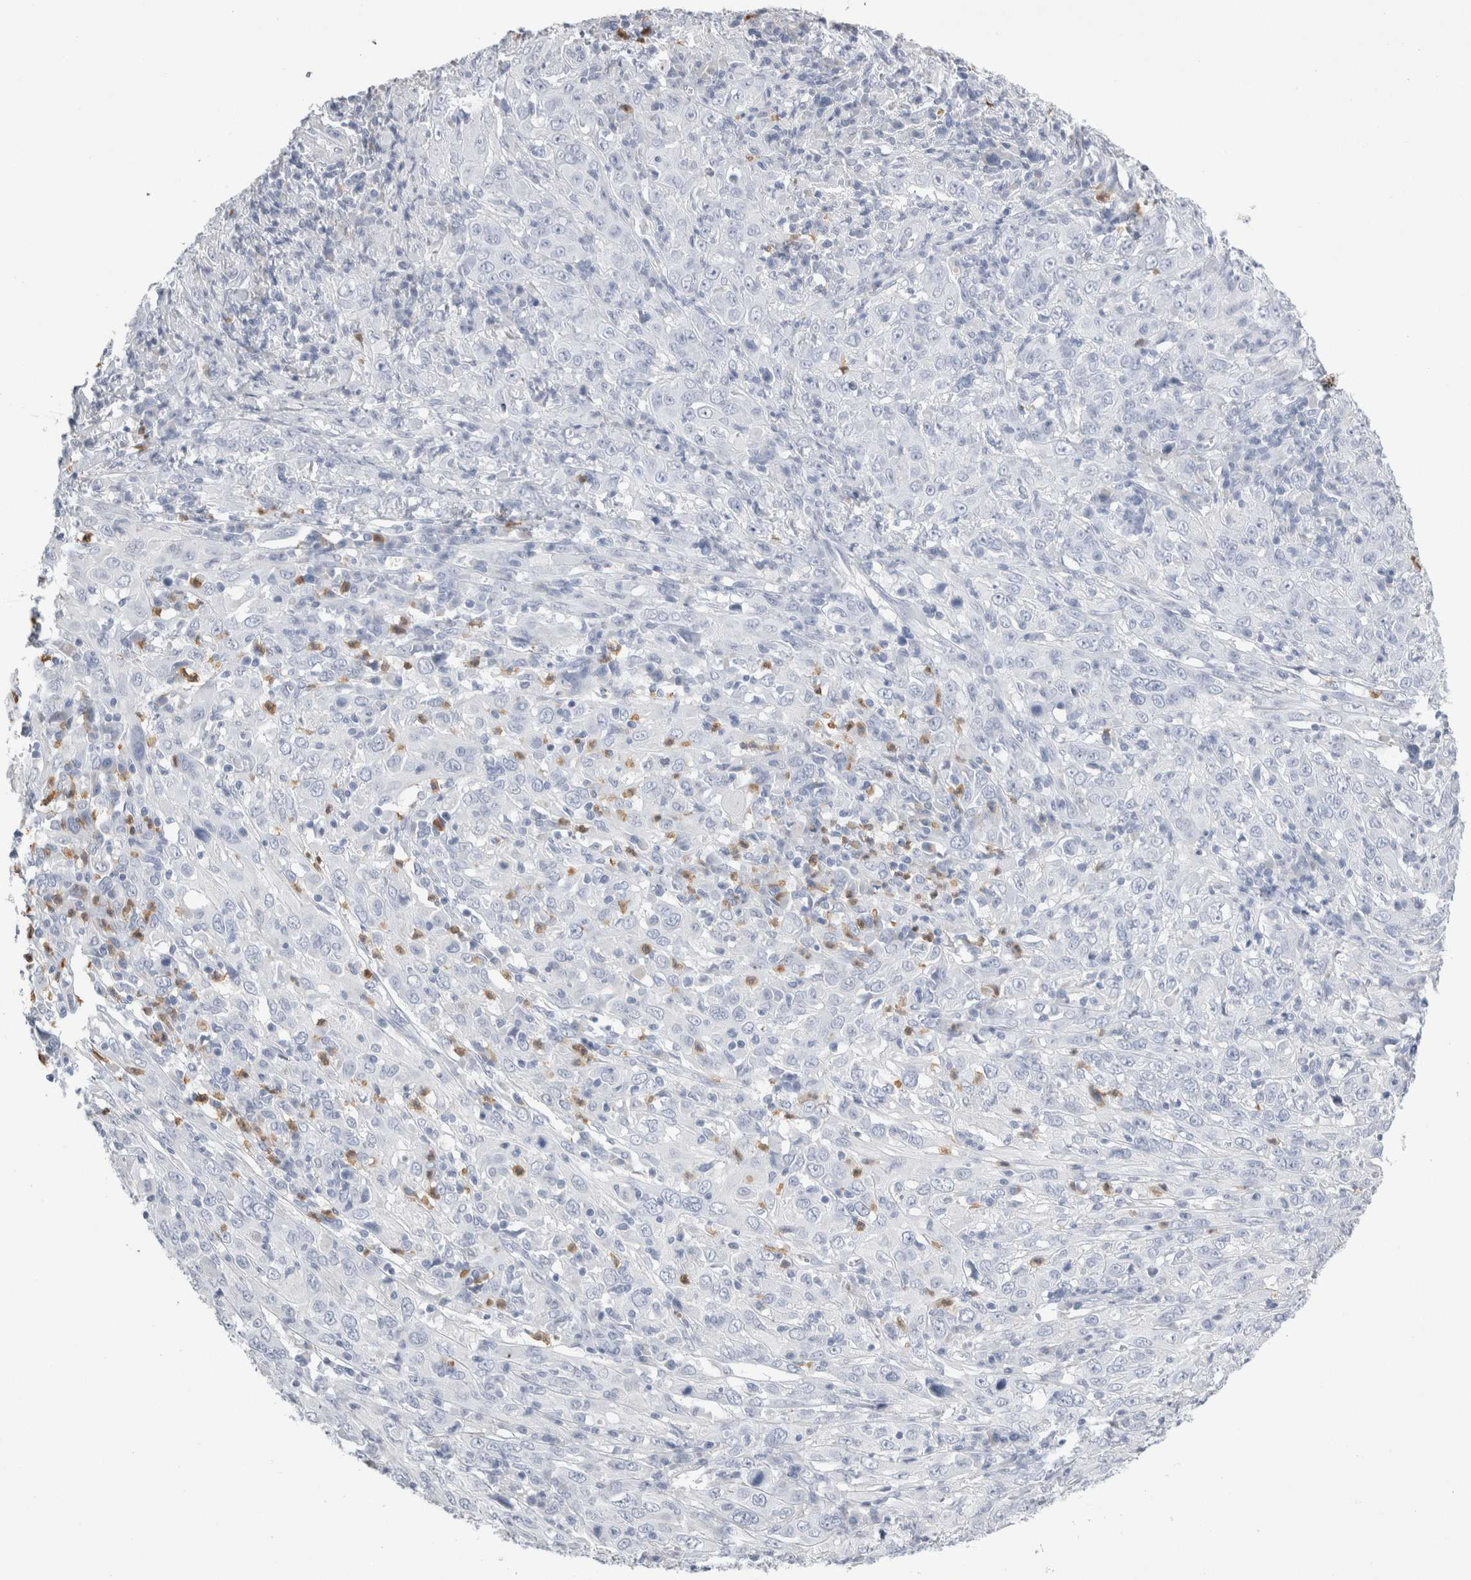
{"staining": {"intensity": "negative", "quantity": "none", "location": "none"}, "tissue": "cervical cancer", "cell_type": "Tumor cells", "image_type": "cancer", "snomed": [{"axis": "morphology", "description": "Squamous cell carcinoma, NOS"}, {"axis": "topography", "description": "Cervix"}], "caption": "Squamous cell carcinoma (cervical) was stained to show a protein in brown. There is no significant positivity in tumor cells.", "gene": "S100A12", "patient": {"sex": "female", "age": 46}}